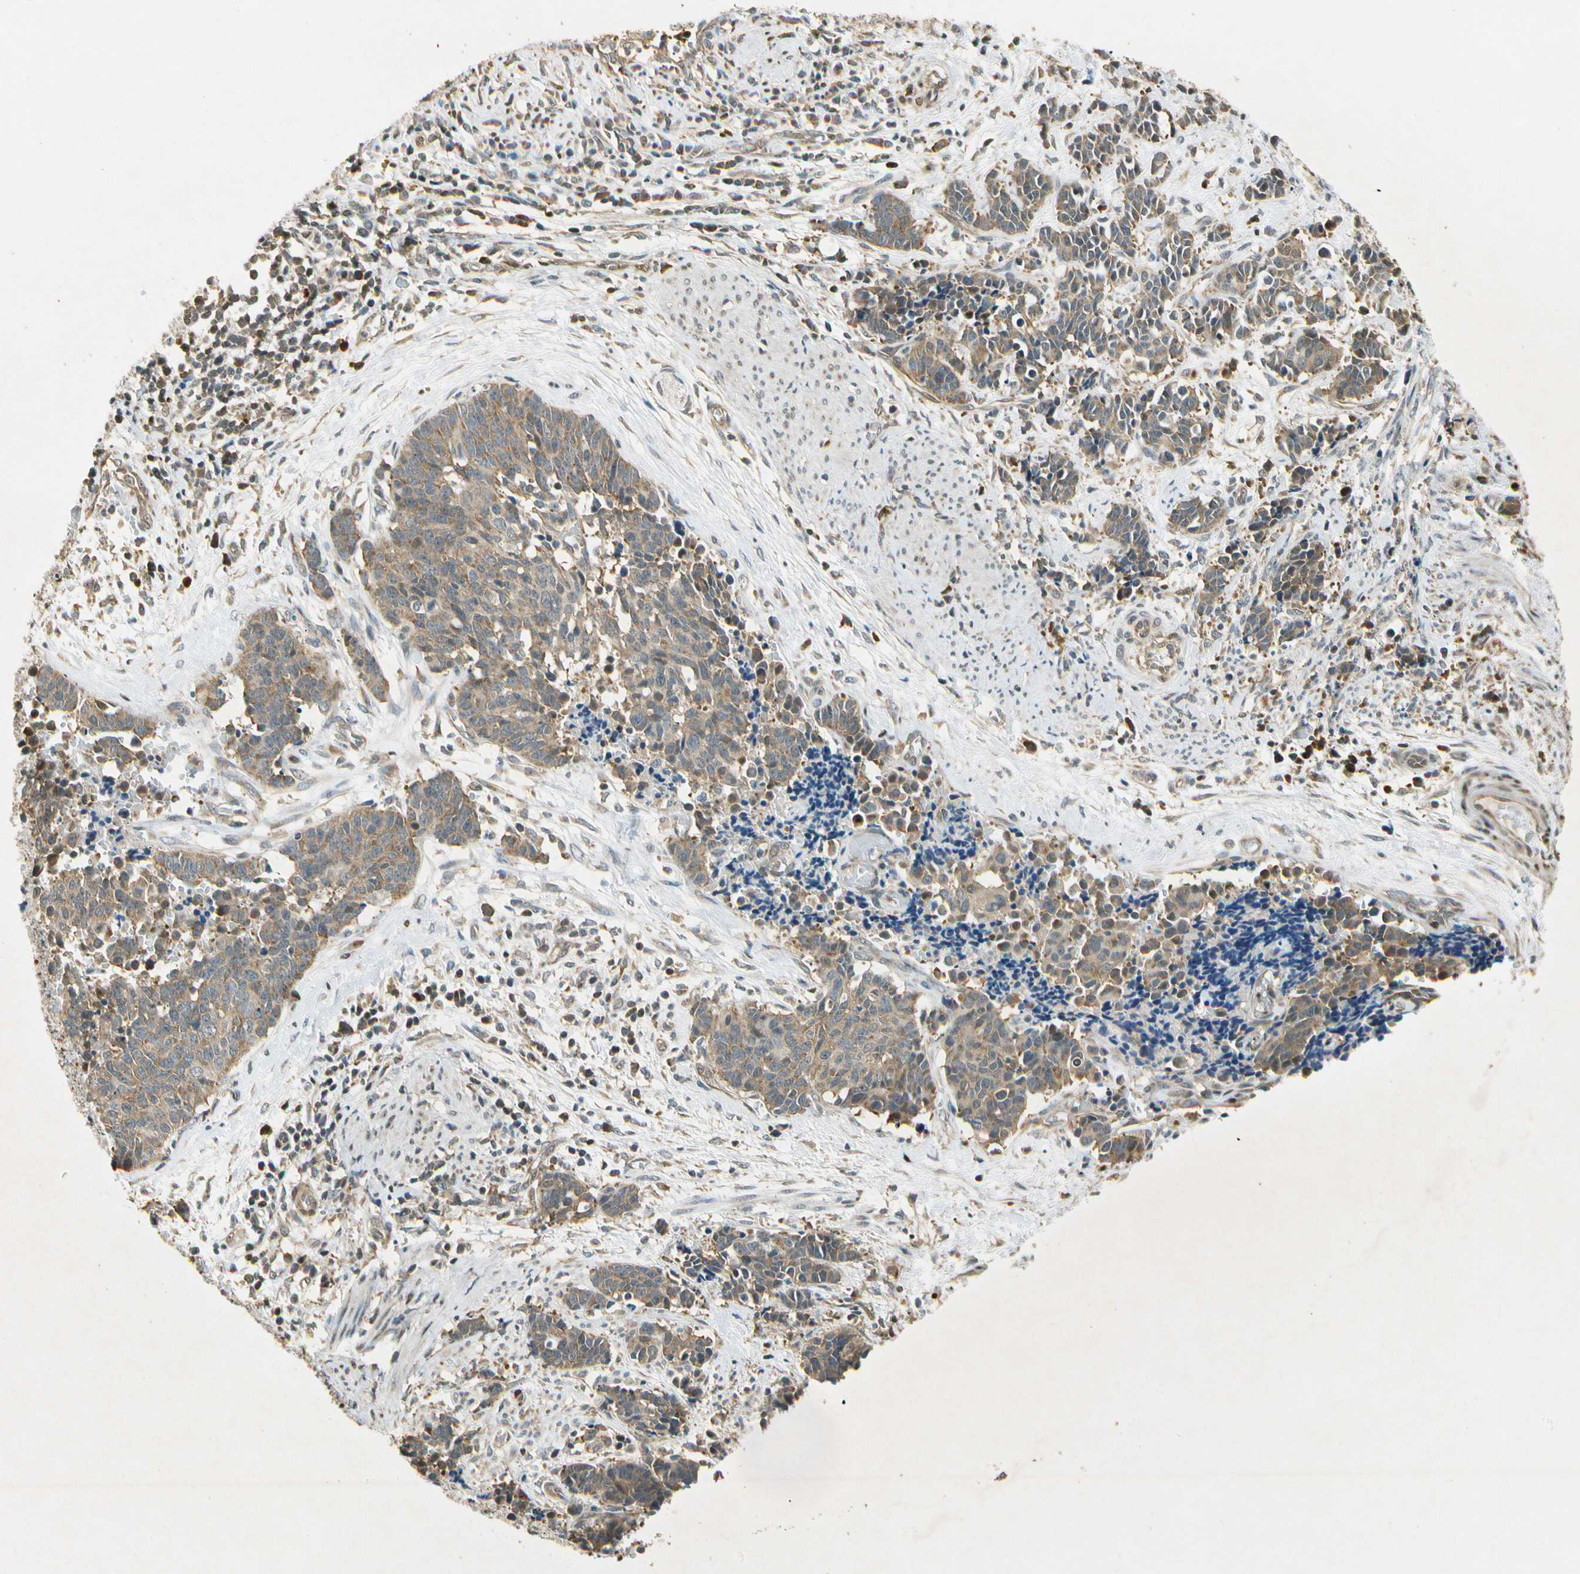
{"staining": {"intensity": "weak", "quantity": ">75%", "location": "cytoplasmic/membranous"}, "tissue": "cervical cancer", "cell_type": "Tumor cells", "image_type": "cancer", "snomed": [{"axis": "morphology", "description": "Squamous cell carcinoma, NOS"}, {"axis": "topography", "description": "Cervix"}], "caption": "Cervical cancer stained with immunohistochemistry exhibits weak cytoplasmic/membranous staining in about >75% of tumor cells. The protein of interest is shown in brown color, while the nuclei are stained blue.", "gene": "EIF1AX", "patient": {"sex": "female", "age": 35}}